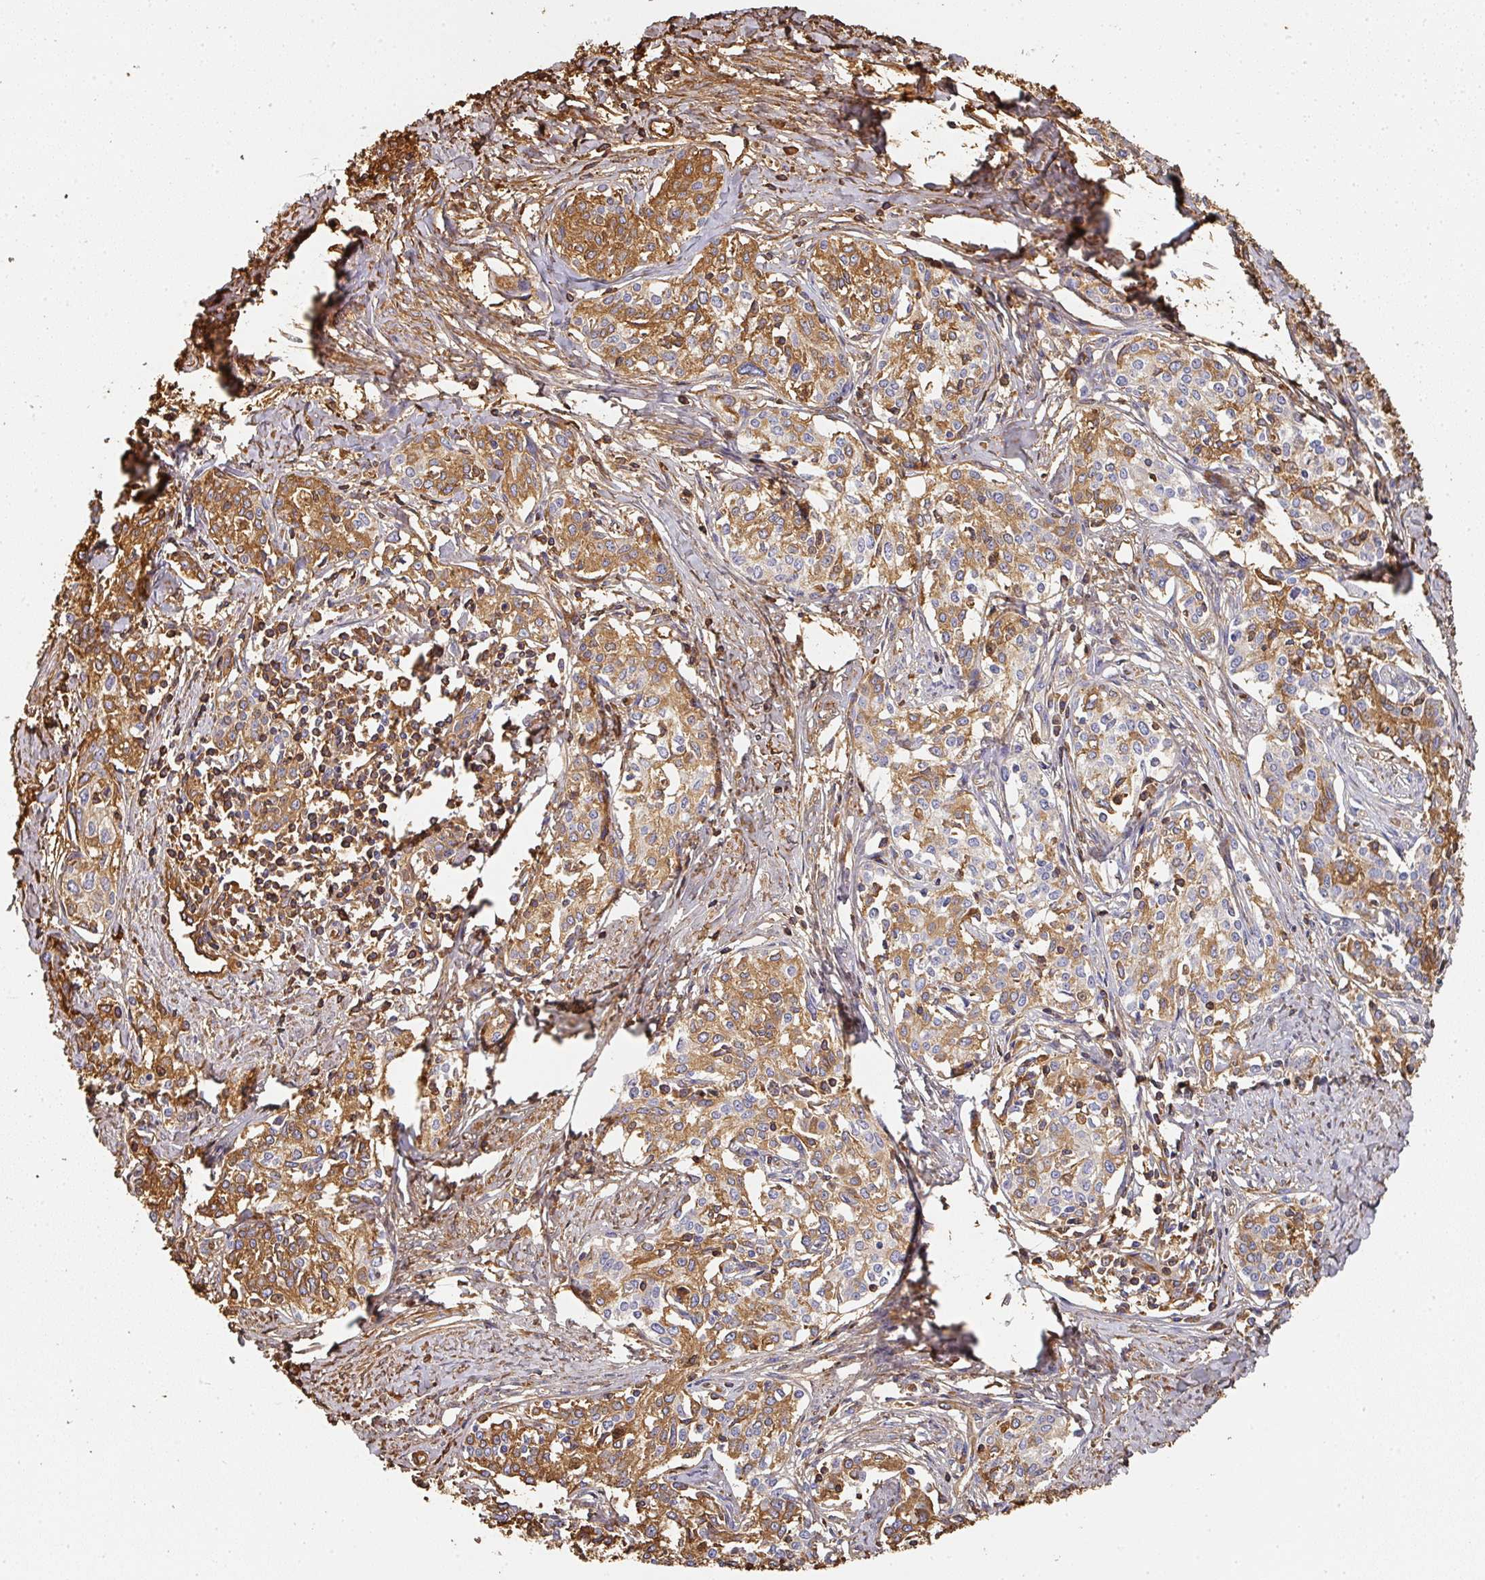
{"staining": {"intensity": "moderate", "quantity": ">75%", "location": "cytoplasmic/membranous"}, "tissue": "cervical cancer", "cell_type": "Tumor cells", "image_type": "cancer", "snomed": [{"axis": "morphology", "description": "Squamous cell carcinoma, NOS"}, {"axis": "morphology", "description": "Adenocarcinoma, NOS"}, {"axis": "topography", "description": "Cervix"}], "caption": "This is an image of immunohistochemistry (IHC) staining of adenocarcinoma (cervical), which shows moderate expression in the cytoplasmic/membranous of tumor cells.", "gene": "ALB", "patient": {"sex": "female", "age": 52}}